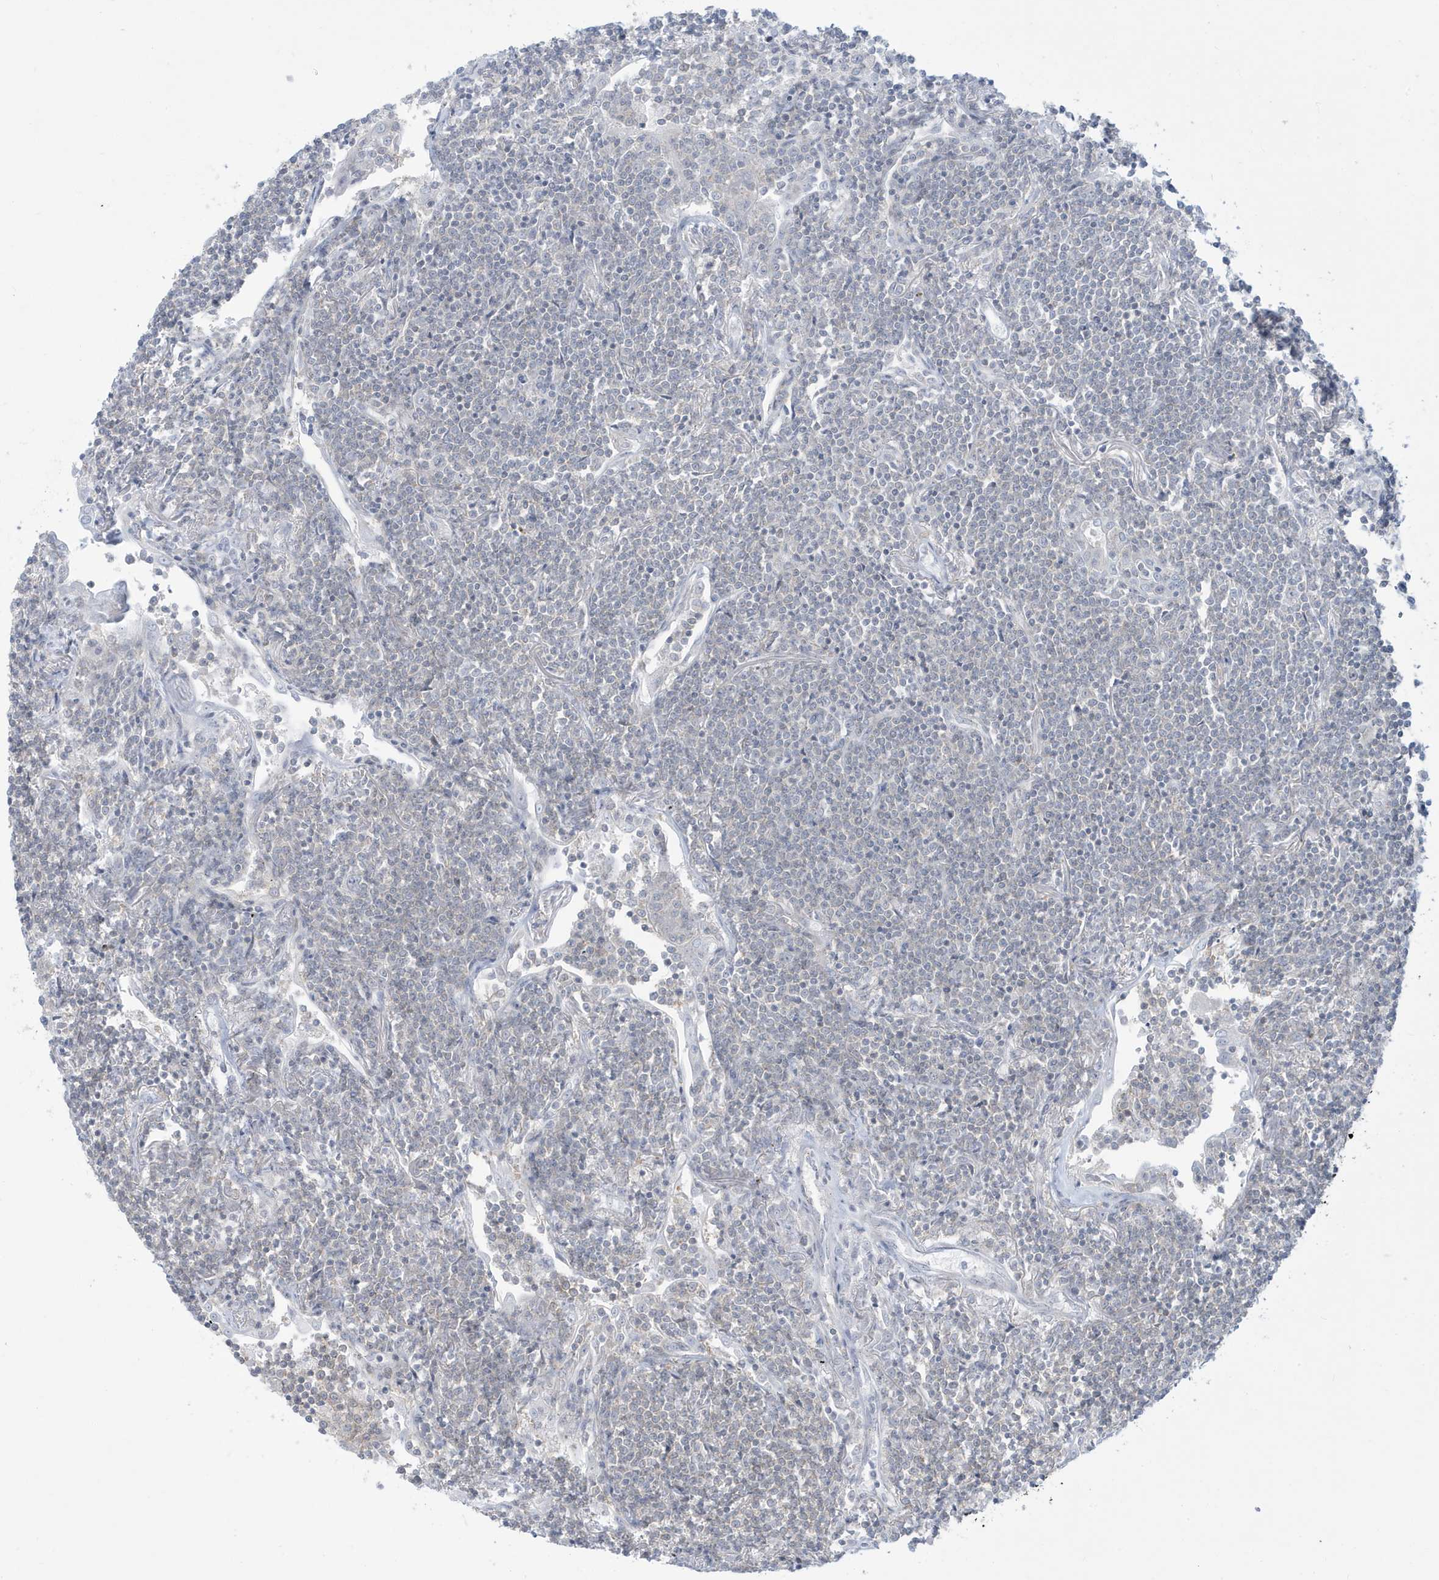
{"staining": {"intensity": "negative", "quantity": "none", "location": "none"}, "tissue": "lymphoma", "cell_type": "Tumor cells", "image_type": "cancer", "snomed": [{"axis": "morphology", "description": "Malignant lymphoma, non-Hodgkin's type, Low grade"}, {"axis": "topography", "description": "Lung"}], "caption": "Photomicrograph shows no significant protein positivity in tumor cells of malignant lymphoma, non-Hodgkin's type (low-grade).", "gene": "SLAMF9", "patient": {"sex": "female", "age": 71}}